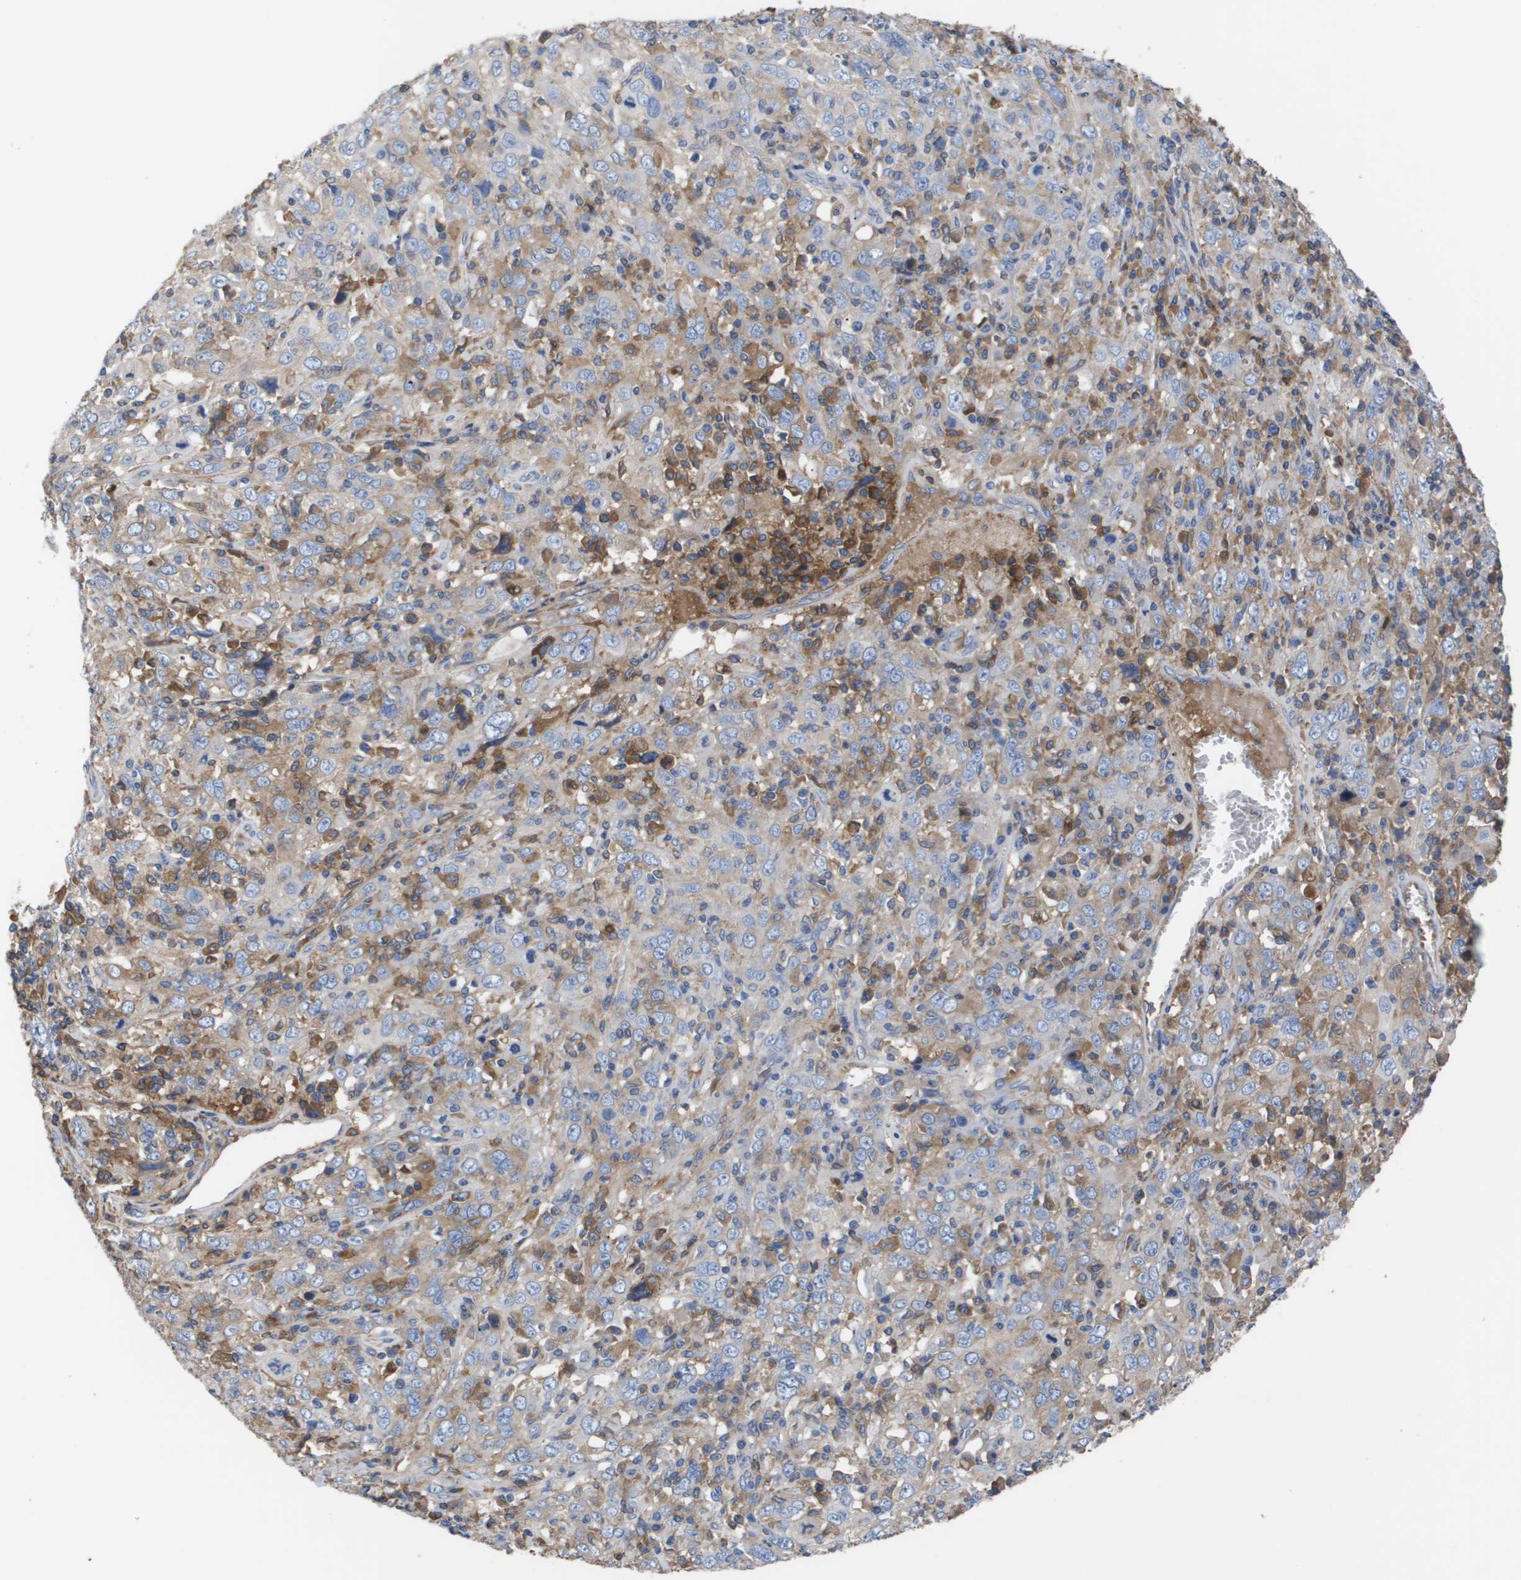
{"staining": {"intensity": "weak", "quantity": "<25%", "location": "cytoplasmic/membranous"}, "tissue": "cervical cancer", "cell_type": "Tumor cells", "image_type": "cancer", "snomed": [{"axis": "morphology", "description": "Squamous cell carcinoma, NOS"}, {"axis": "topography", "description": "Cervix"}], "caption": "IHC image of neoplastic tissue: squamous cell carcinoma (cervical) stained with DAB (3,3'-diaminobenzidine) displays no significant protein positivity in tumor cells. (Brightfield microscopy of DAB immunohistochemistry at high magnification).", "gene": "SERPINA6", "patient": {"sex": "female", "age": 46}}